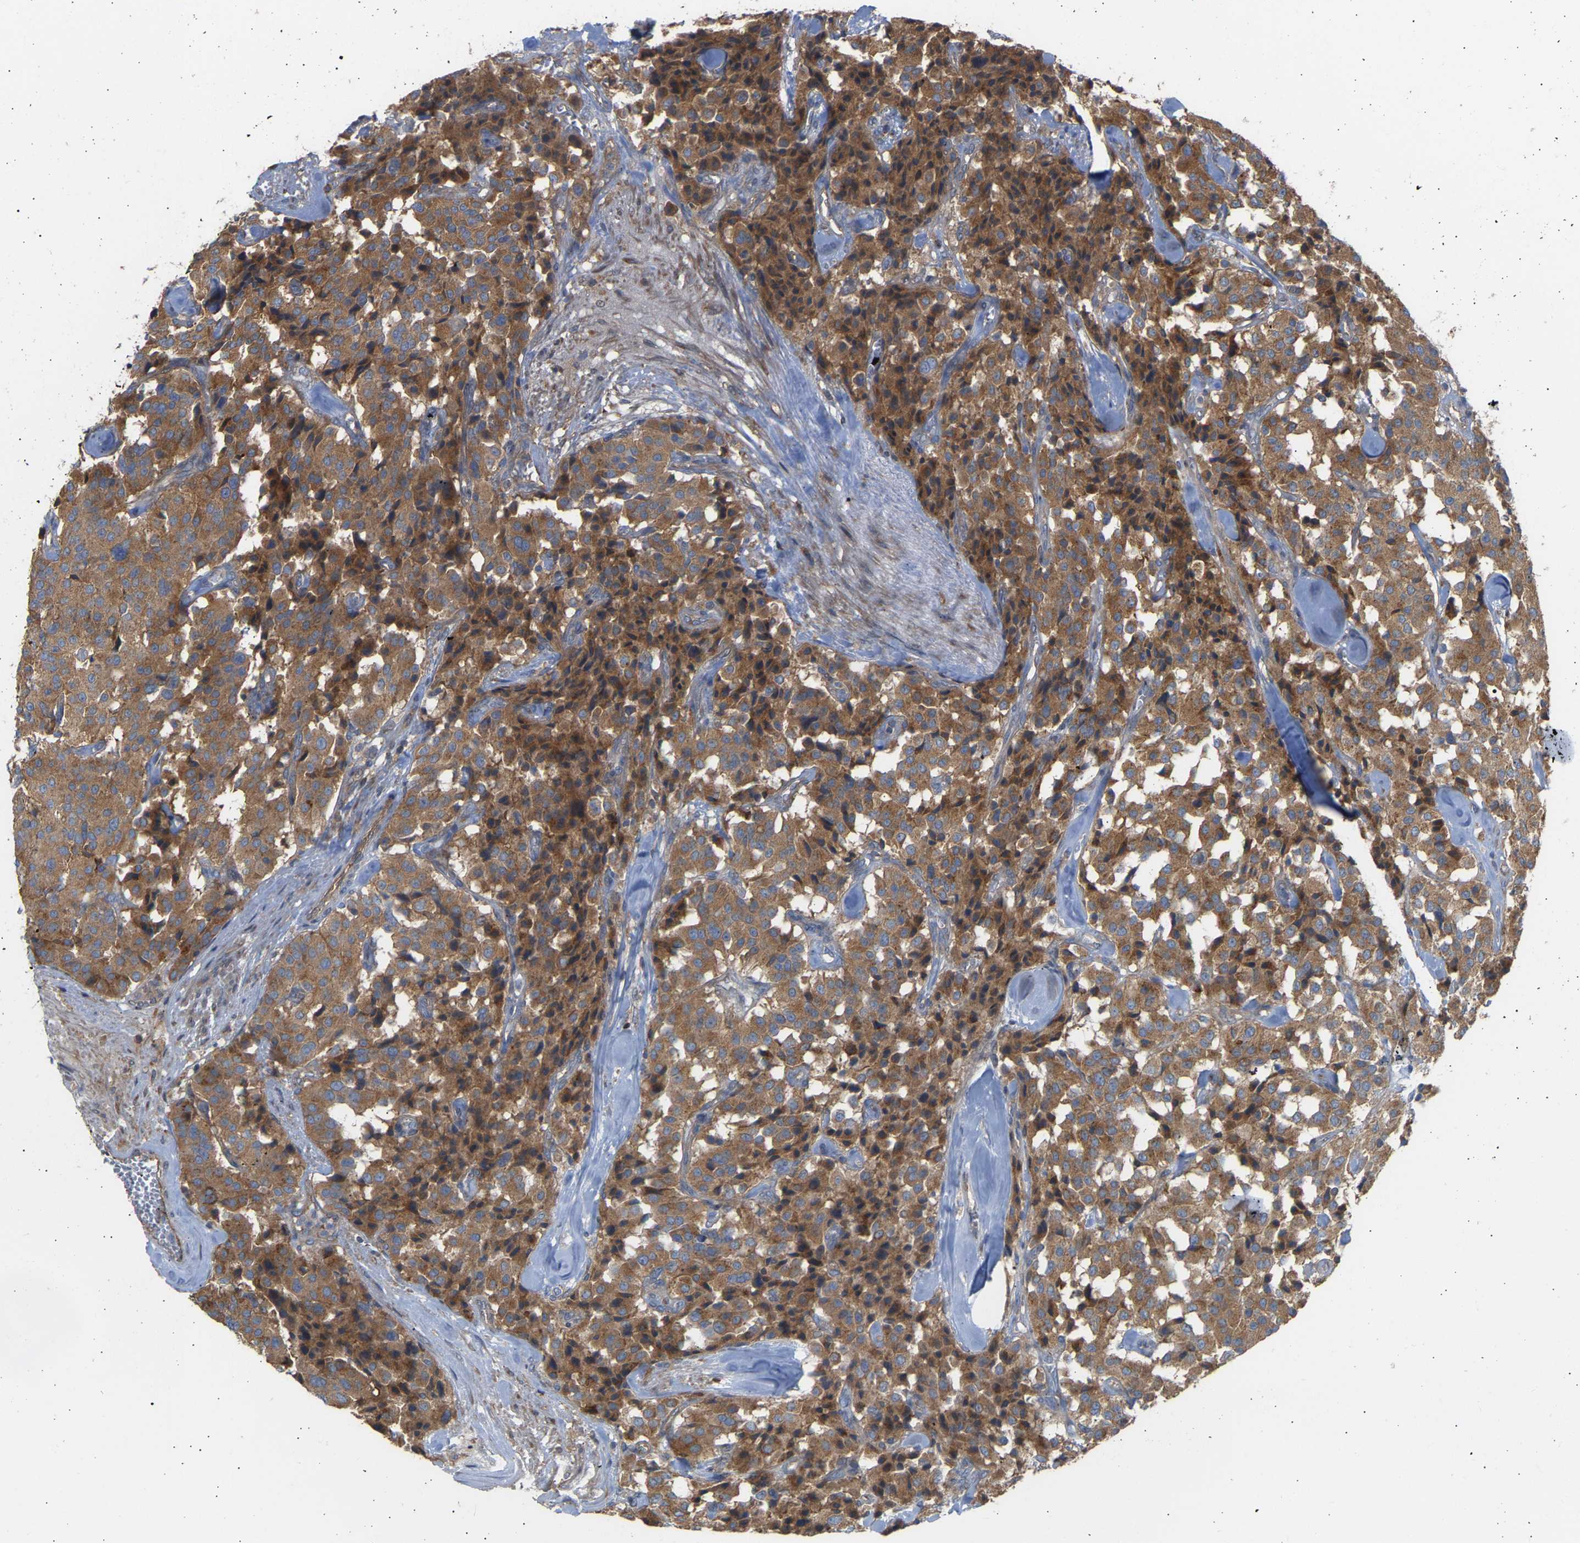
{"staining": {"intensity": "moderate", "quantity": ">75%", "location": "cytoplasmic/membranous"}, "tissue": "carcinoid", "cell_type": "Tumor cells", "image_type": "cancer", "snomed": [{"axis": "morphology", "description": "Carcinoid, malignant, NOS"}, {"axis": "topography", "description": "Lung"}], "caption": "This histopathology image shows immunohistochemistry (IHC) staining of carcinoid, with medium moderate cytoplasmic/membranous staining in approximately >75% of tumor cells.", "gene": "GCN1", "patient": {"sex": "male", "age": 30}}